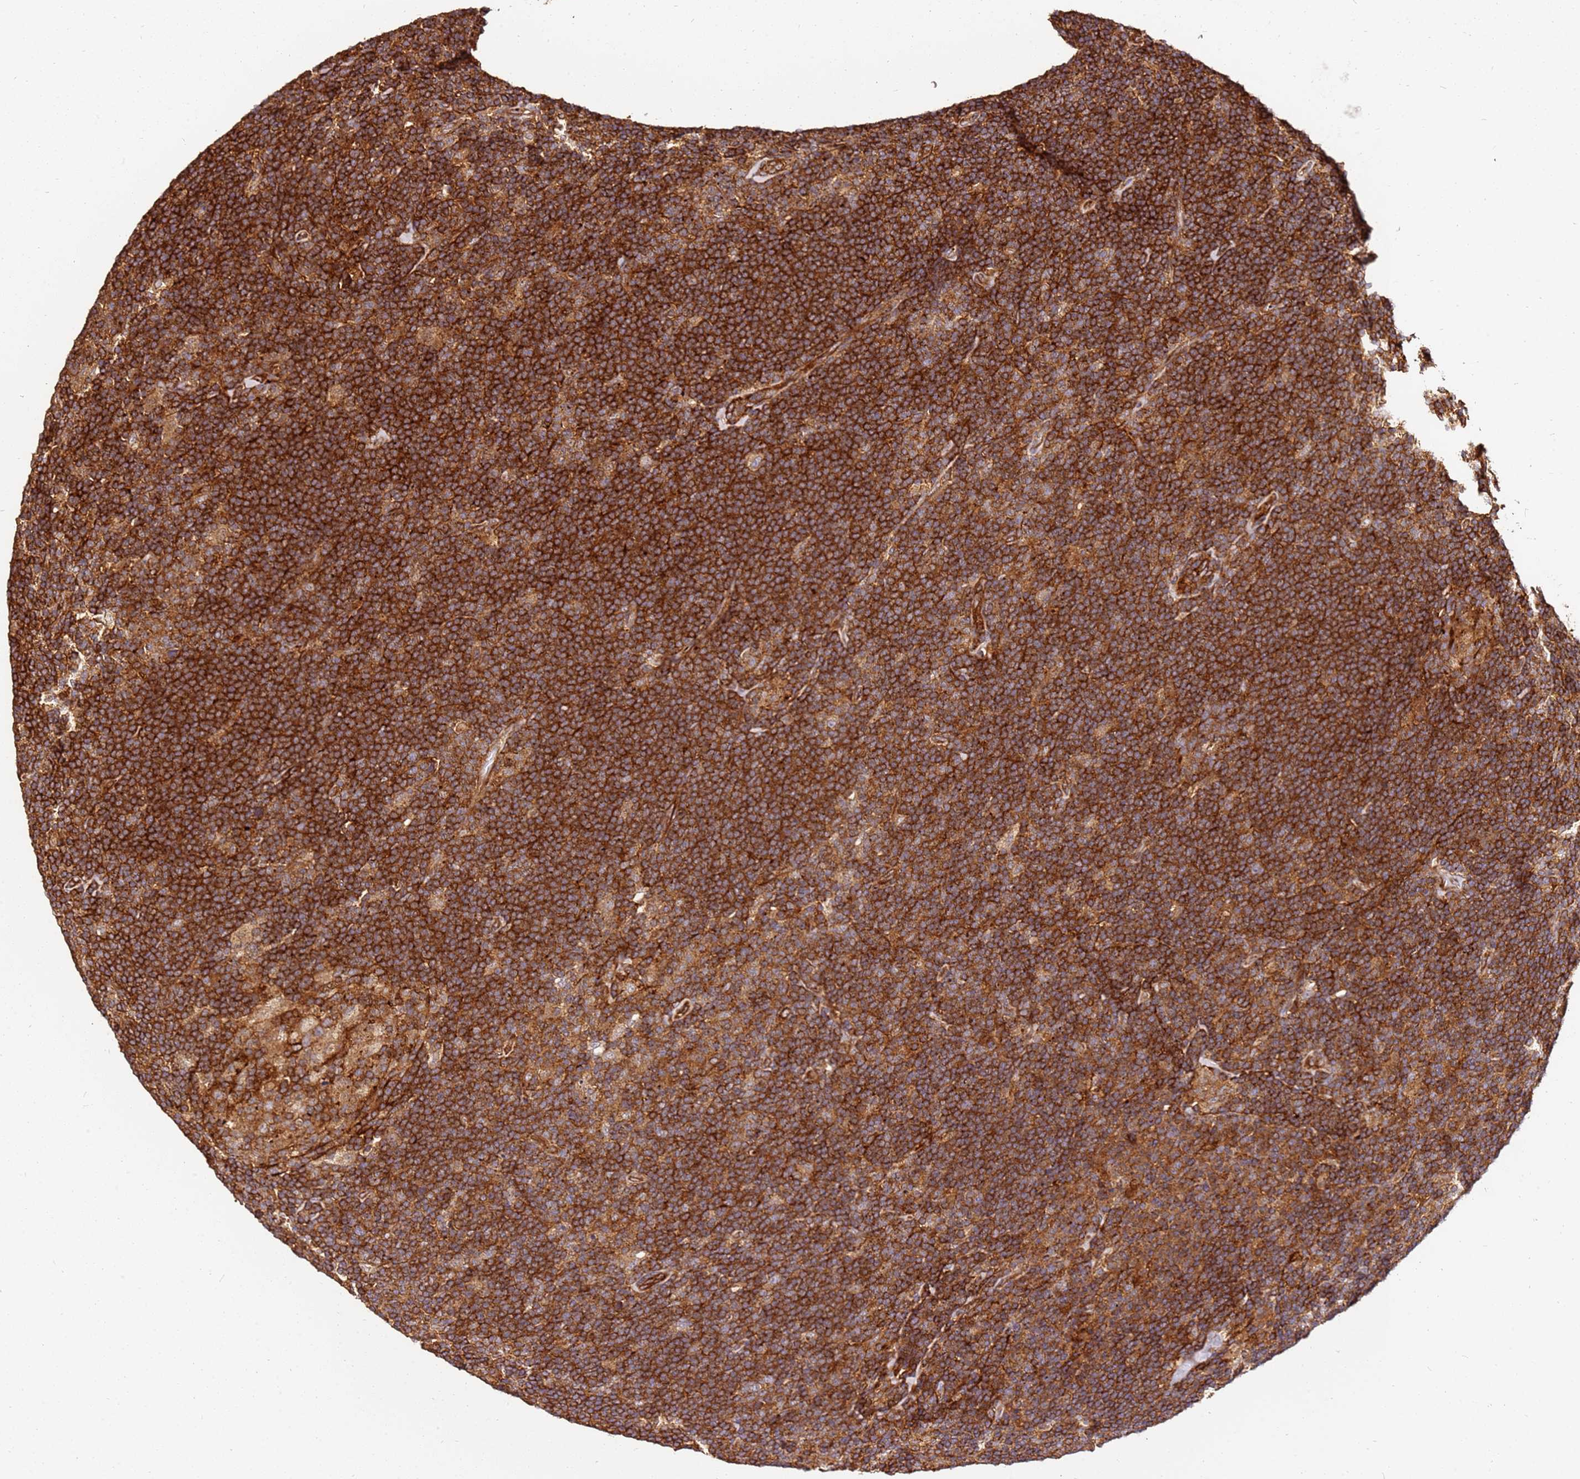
{"staining": {"intensity": "moderate", "quantity": ">75%", "location": "cytoplasmic/membranous"}, "tissue": "lymphoma", "cell_type": "Tumor cells", "image_type": "cancer", "snomed": [{"axis": "morphology", "description": "Hodgkin's disease, NOS"}, {"axis": "topography", "description": "Lymph node"}], "caption": "Lymphoma stained with a protein marker demonstrates moderate staining in tumor cells.", "gene": "DVL3", "patient": {"sex": "female", "age": 57}}